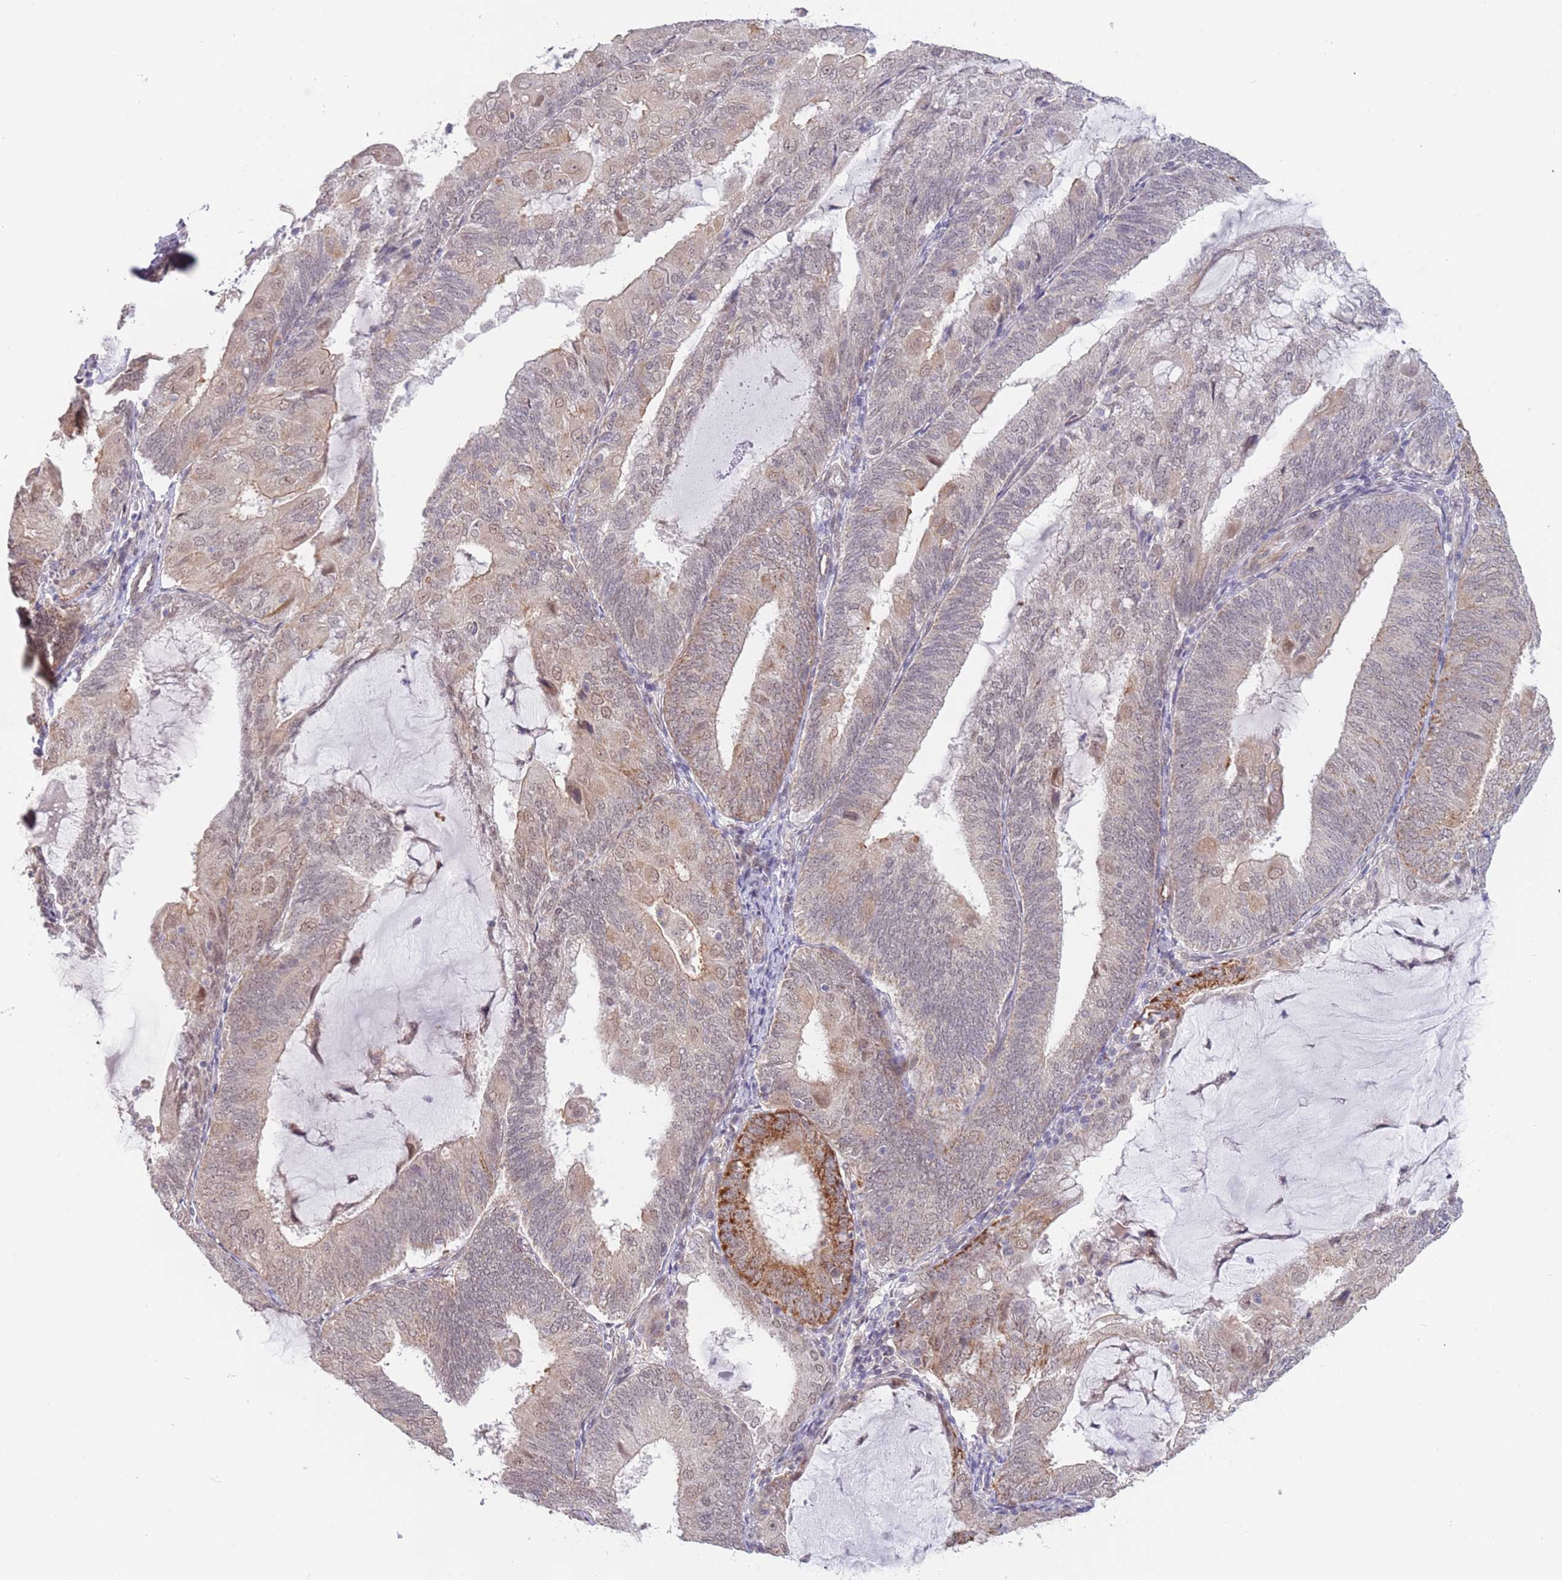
{"staining": {"intensity": "strong", "quantity": "<25%", "location": "cytoplasmic/membranous"}, "tissue": "endometrial cancer", "cell_type": "Tumor cells", "image_type": "cancer", "snomed": [{"axis": "morphology", "description": "Adenocarcinoma, NOS"}, {"axis": "topography", "description": "Endometrium"}], "caption": "High-magnification brightfield microscopy of adenocarcinoma (endometrial) stained with DAB (3,3'-diaminobenzidine) (brown) and counterstained with hematoxylin (blue). tumor cells exhibit strong cytoplasmic/membranous positivity is identified in about<25% of cells.", "gene": "UQCC3", "patient": {"sex": "female", "age": 81}}